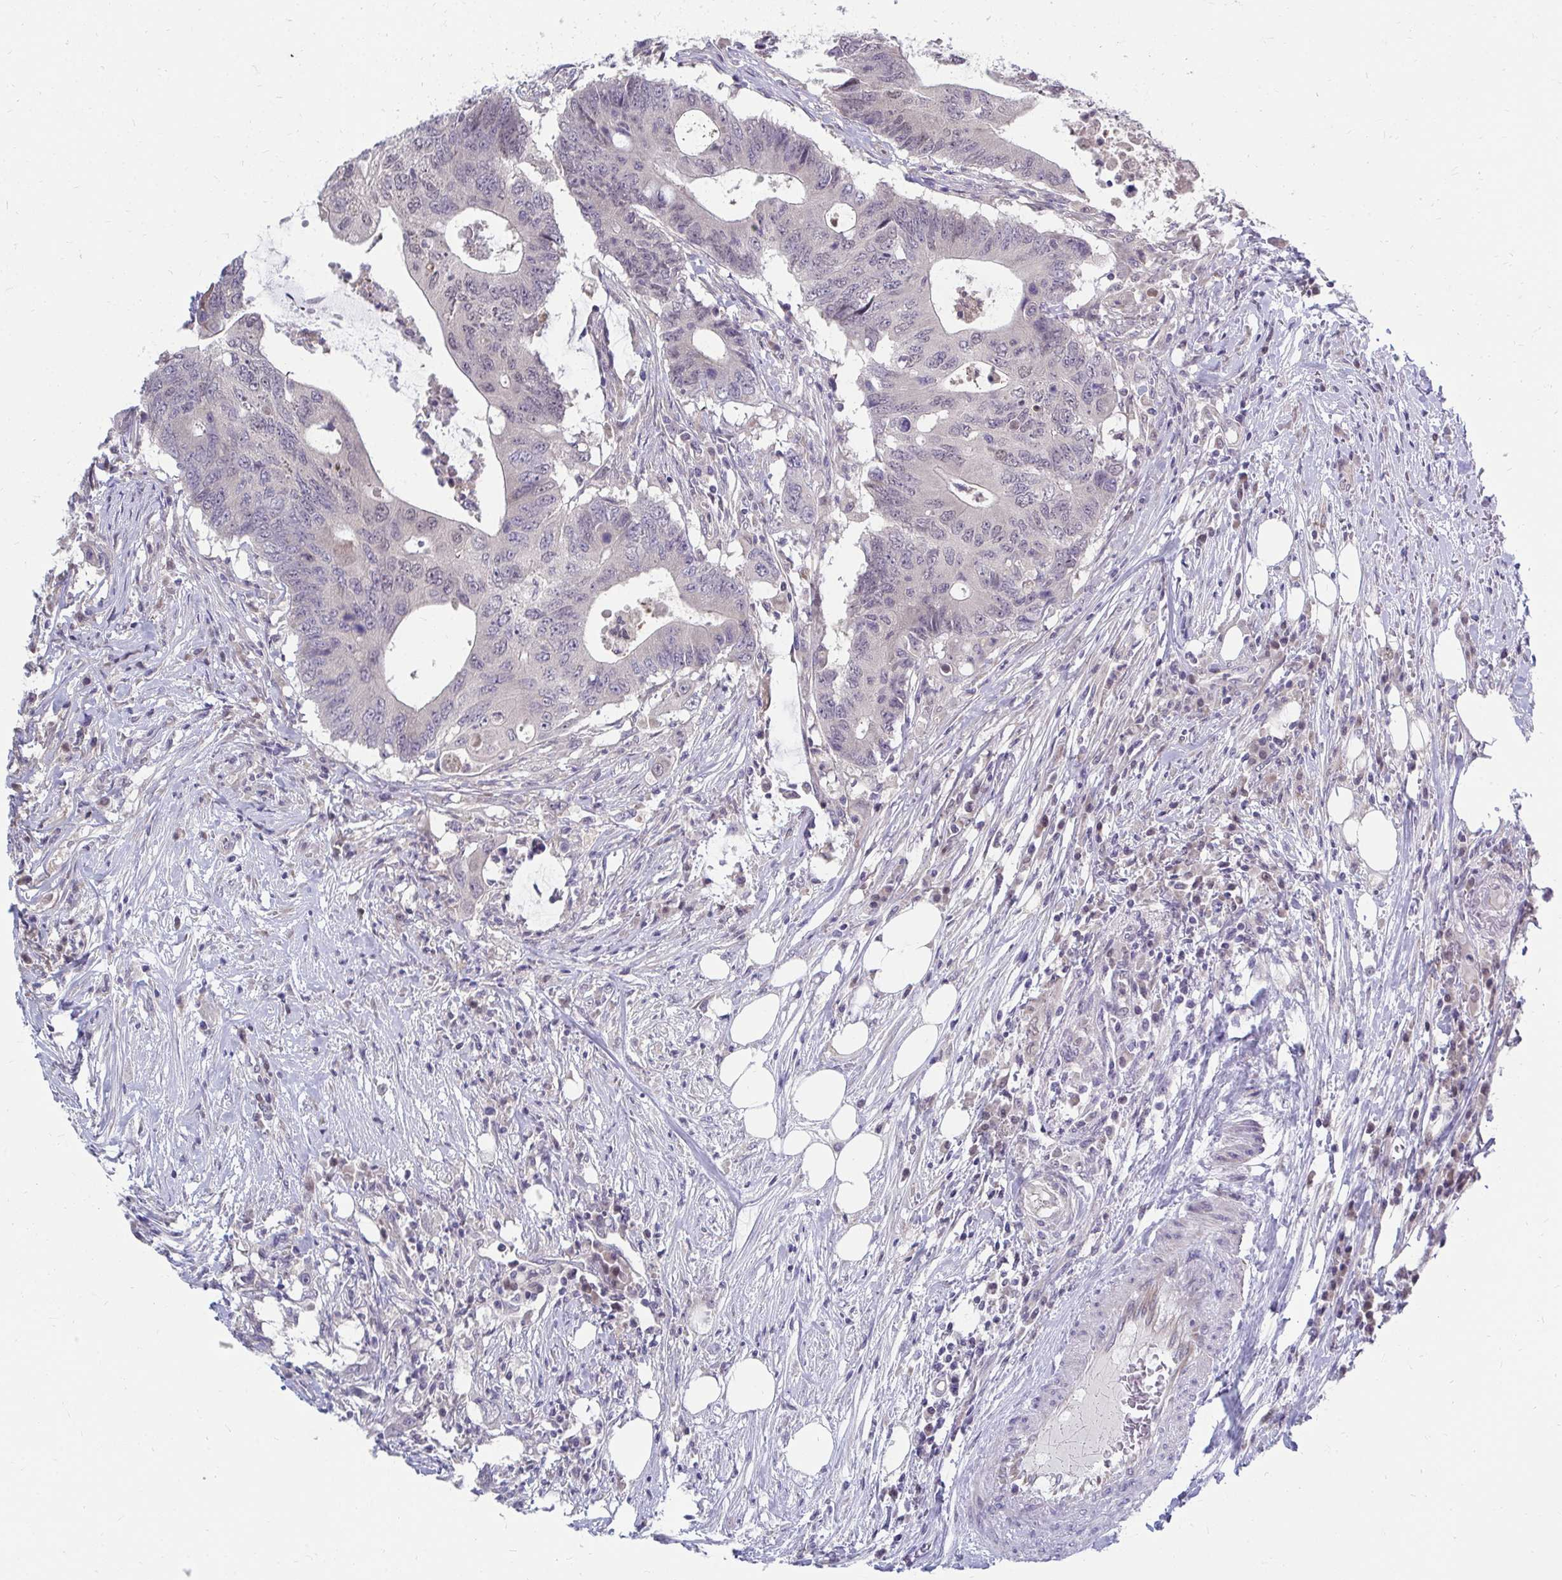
{"staining": {"intensity": "negative", "quantity": "none", "location": "none"}, "tissue": "colorectal cancer", "cell_type": "Tumor cells", "image_type": "cancer", "snomed": [{"axis": "morphology", "description": "Adenocarcinoma, NOS"}, {"axis": "topography", "description": "Colon"}], "caption": "DAB immunohistochemical staining of colorectal cancer (adenocarcinoma) reveals no significant staining in tumor cells.", "gene": "MROH8", "patient": {"sex": "male", "age": 71}}